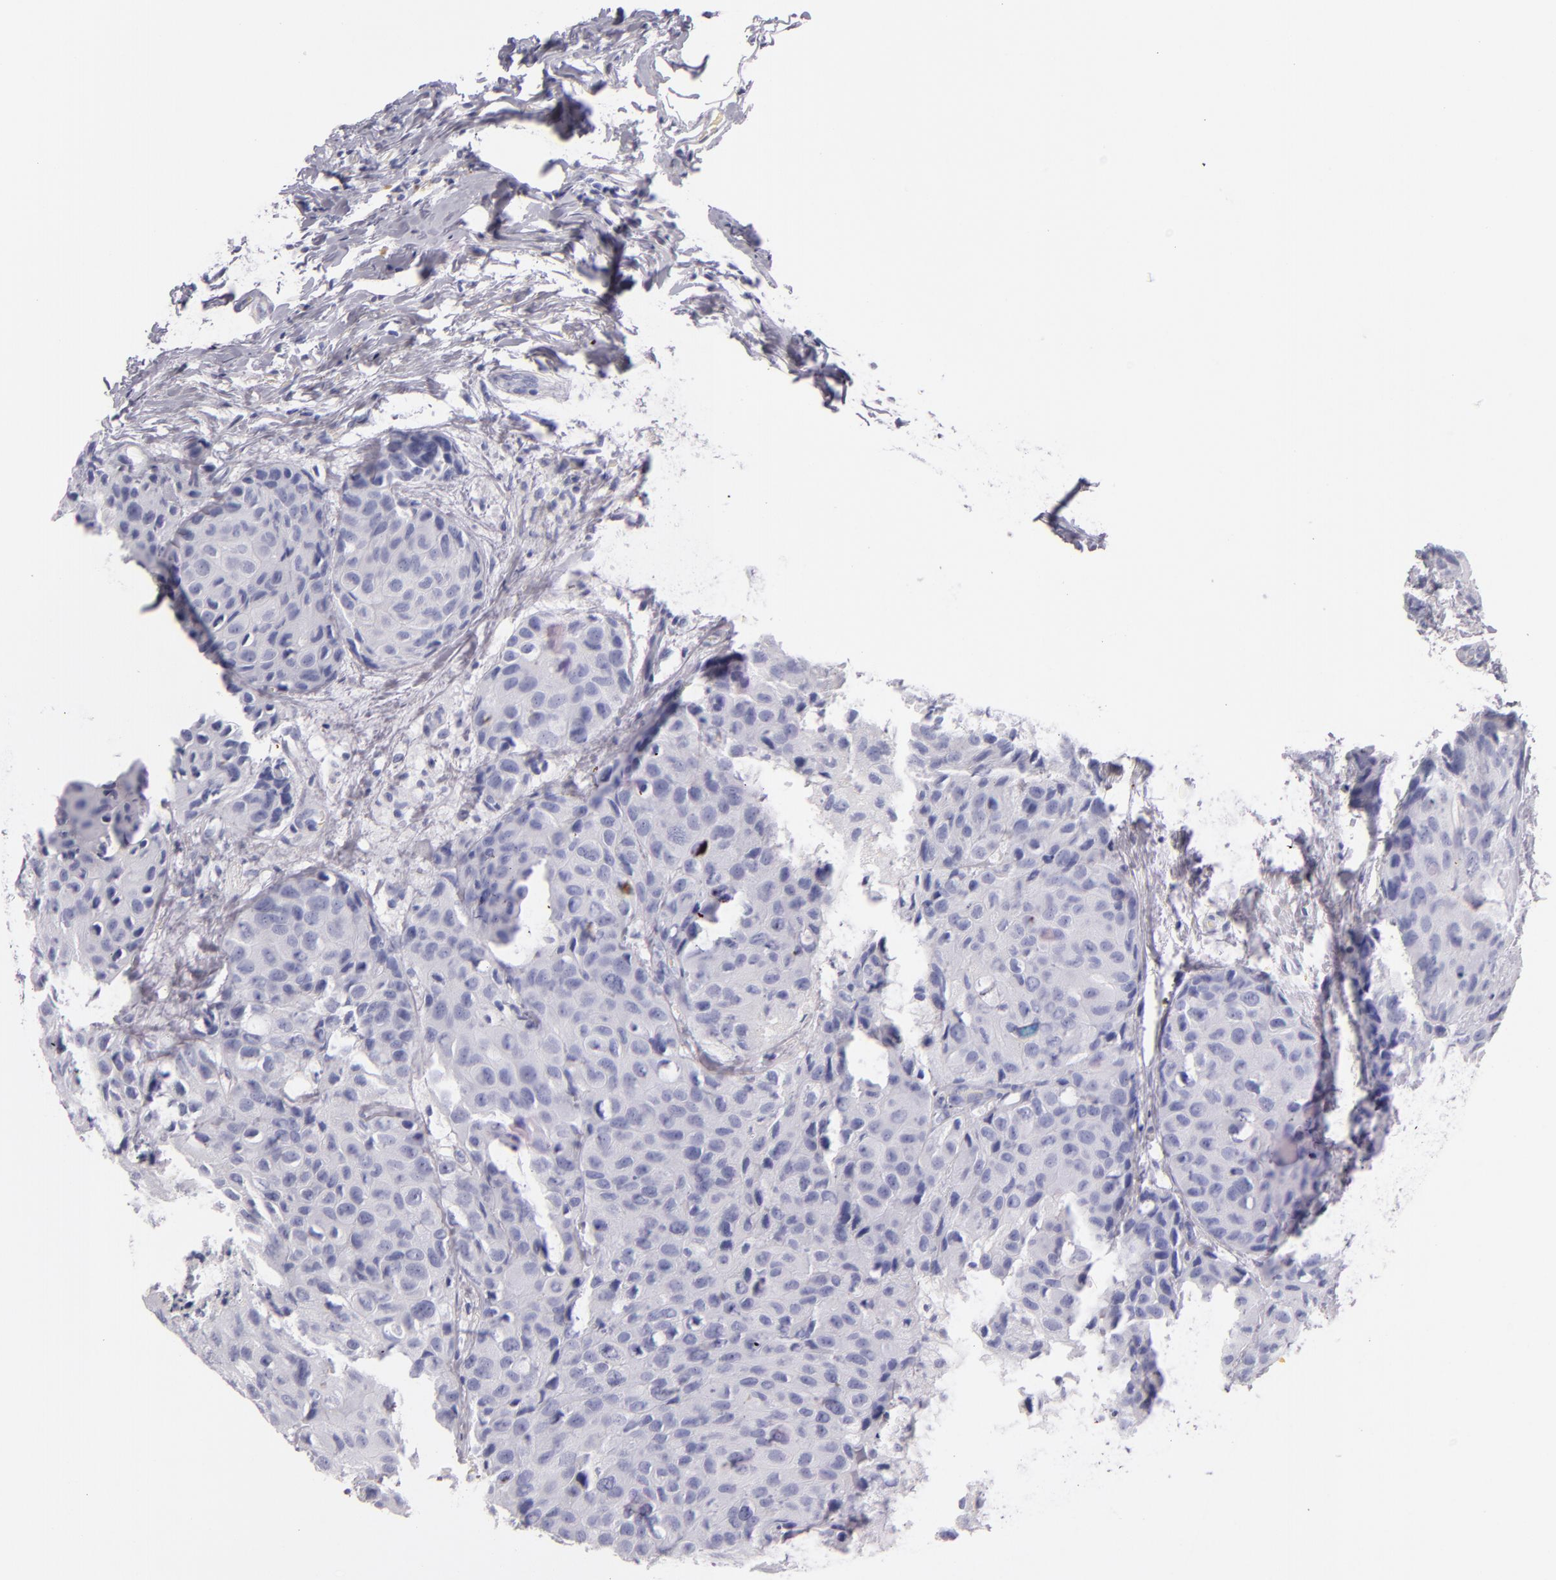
{"staining": {"intensity": "negative", "quantity": "none", "location": "none"}, "tissue": "breast cancer", "cell_type": "Tumor cells", "image_type": "cancer", "snomed": [{"axis": "morphology", "description": "Duct carcinoma"}, {"axis": "topography", "description": "Breast"}], "caption": "Immunohistochemistry of breast cancer (invasive ductal carcinoma) reveals no staining in tumor cells. (IHC, brightfield microscopy, high magnification).", "gene": "TPSD1", "patient": {"sex": "female", "age": 68}}